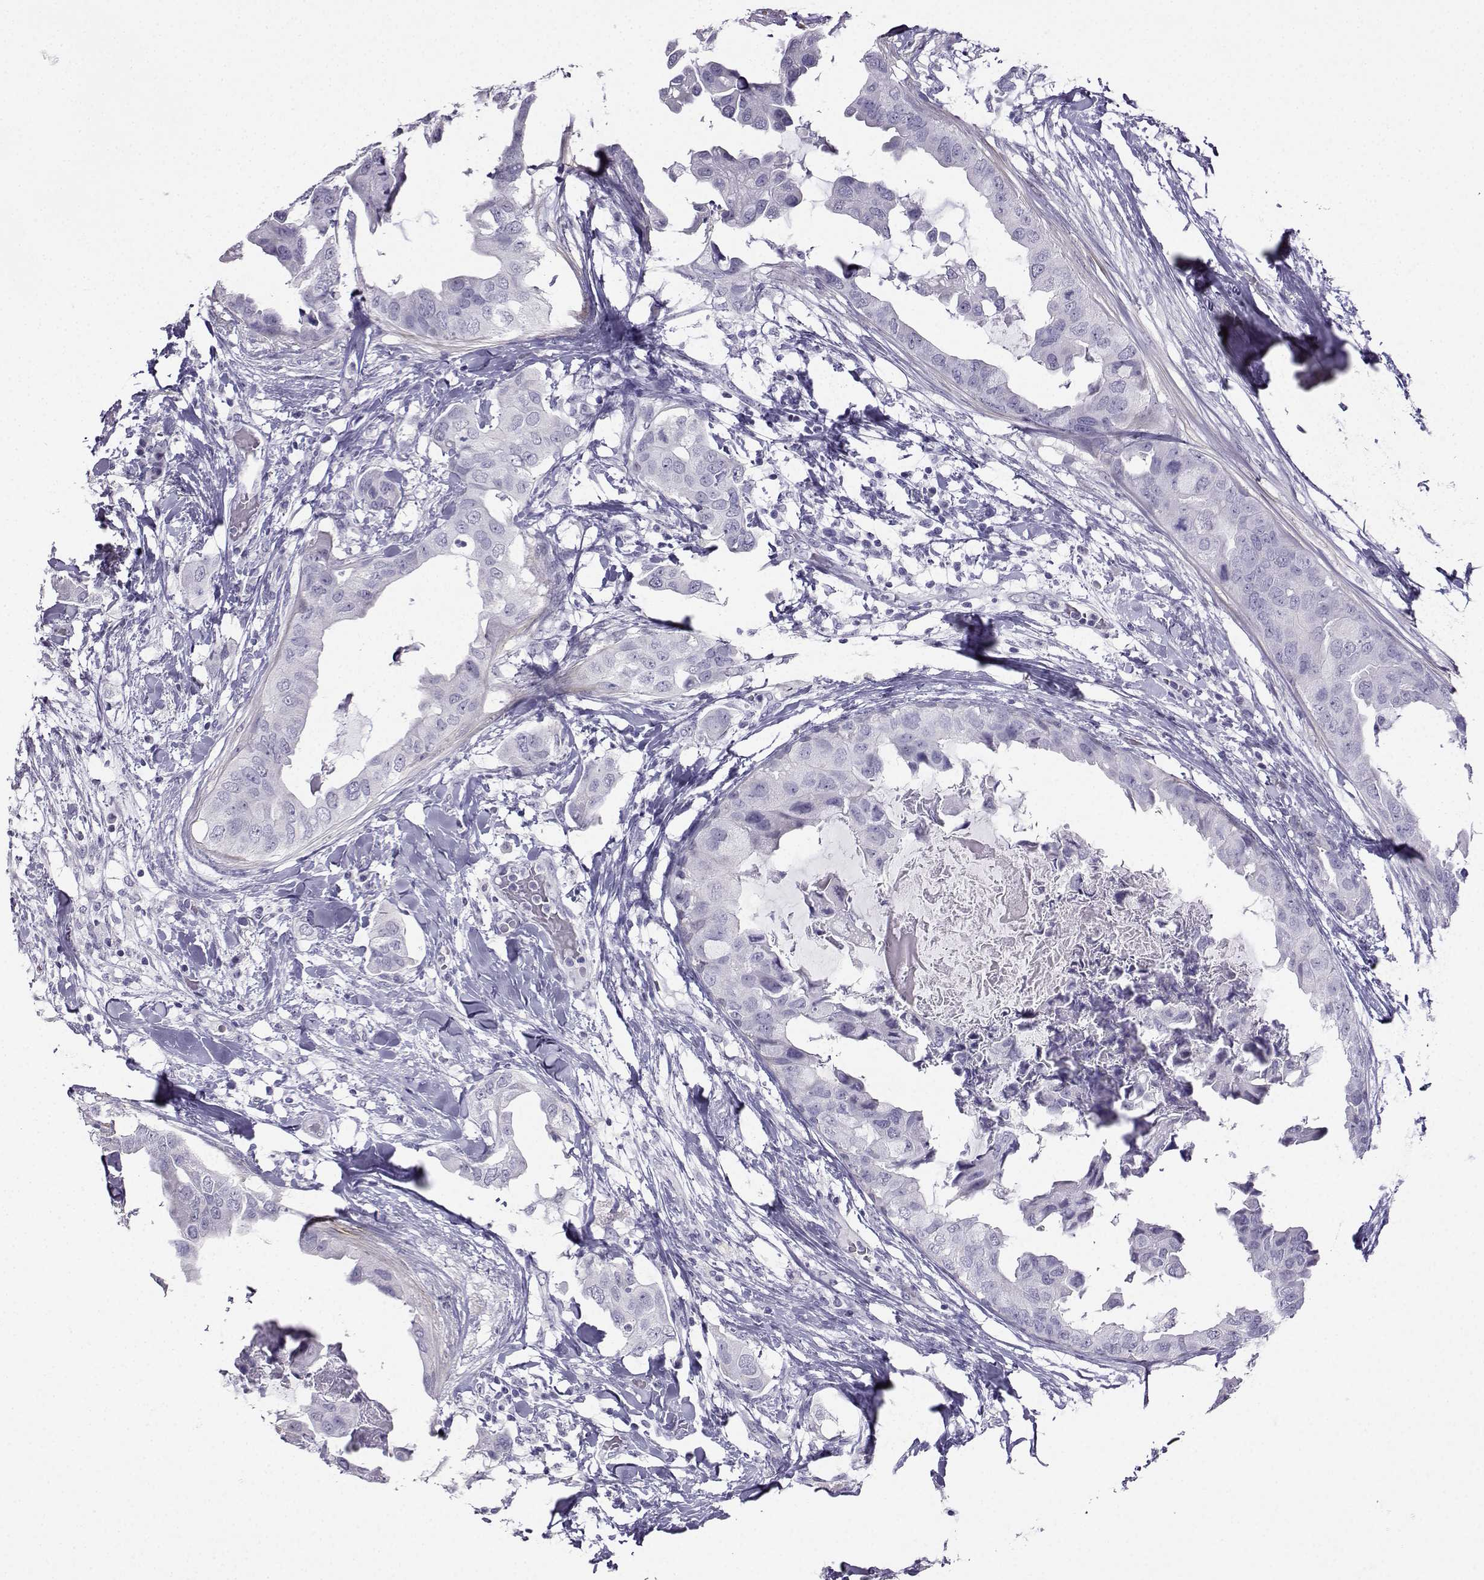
{"staining": {"intensity": "negative", "quantity": "none", "location": "none"}, "tissue": "breast cancer", "cell_type": "Tumor cells", "image_type": "cancer", "snomed": [{"axis": "morphology", "description": "Normal tissue, NOS"}, {"axis": "morphology", "description": "Duct carcinoma"}, {"axis": "topography", "description": "Breast"}], "caption": "Immunohistochemistry of human invasive ductal carcinoma (breast) reveals no expression in tumor cells.", "gene": "KIF17", "patient": {"sex": "female", "age": 40}}